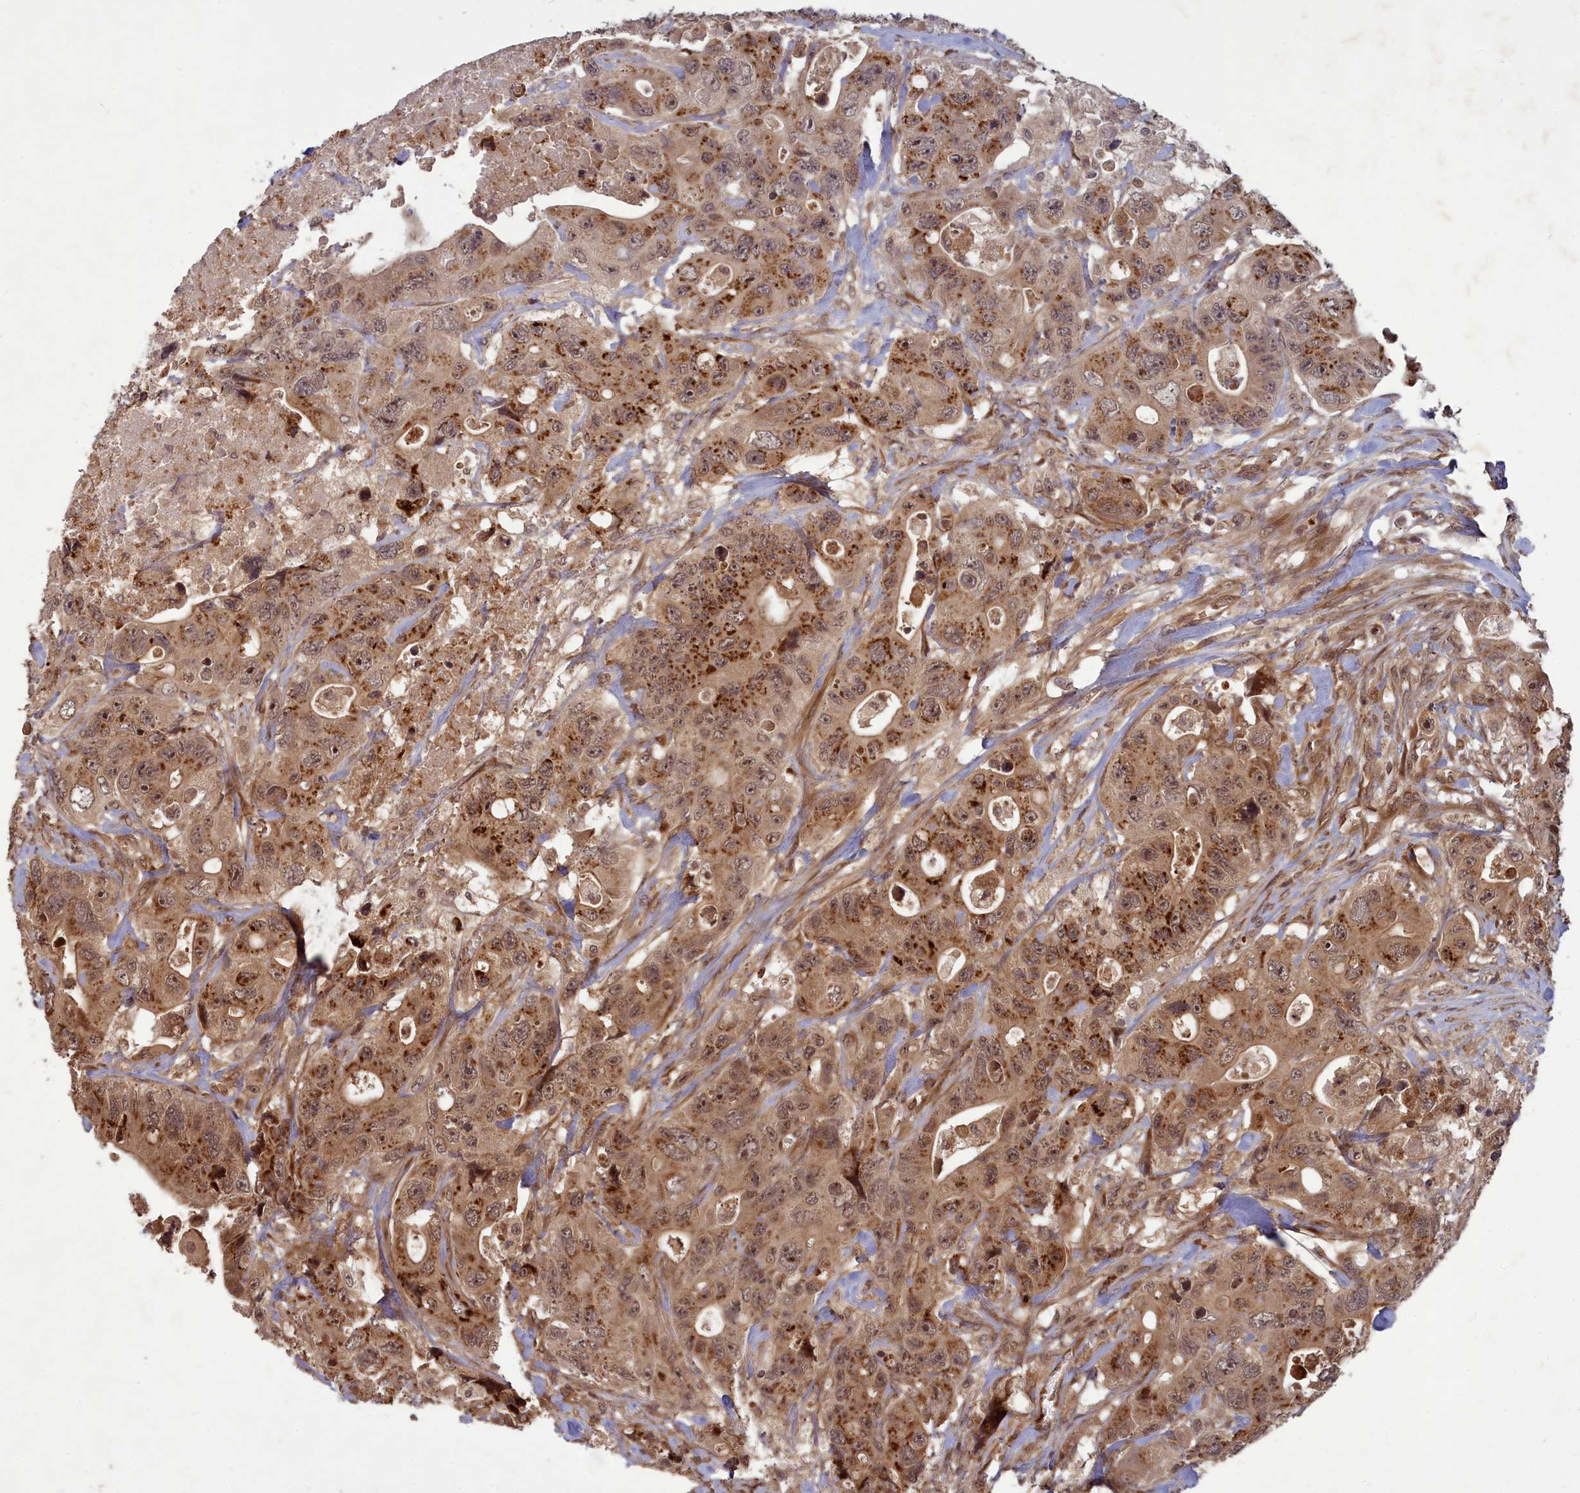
{"staining": {"intensity": "strong", "quantity": ">75%", "location": "cytoplasmic/membranous,nuclear"}, "tissue": "colorectal cancer", "cell_type": "Tumor cells", "image_type": "cancer", "snomed": [{"axis": "morphology", "description": "Adenocarcinoma, NOS"}, {"axis": "topography", "description": "Colon"}], "caption": "Tumor cells display high levels of strong cytoplasmic/membranous and nuclear positivity in approximately >75% of cells in human colorectal cancer (adenocarcinoma).", "gene": "SRMS", "patient": {"sex": "female", "age": 46}}